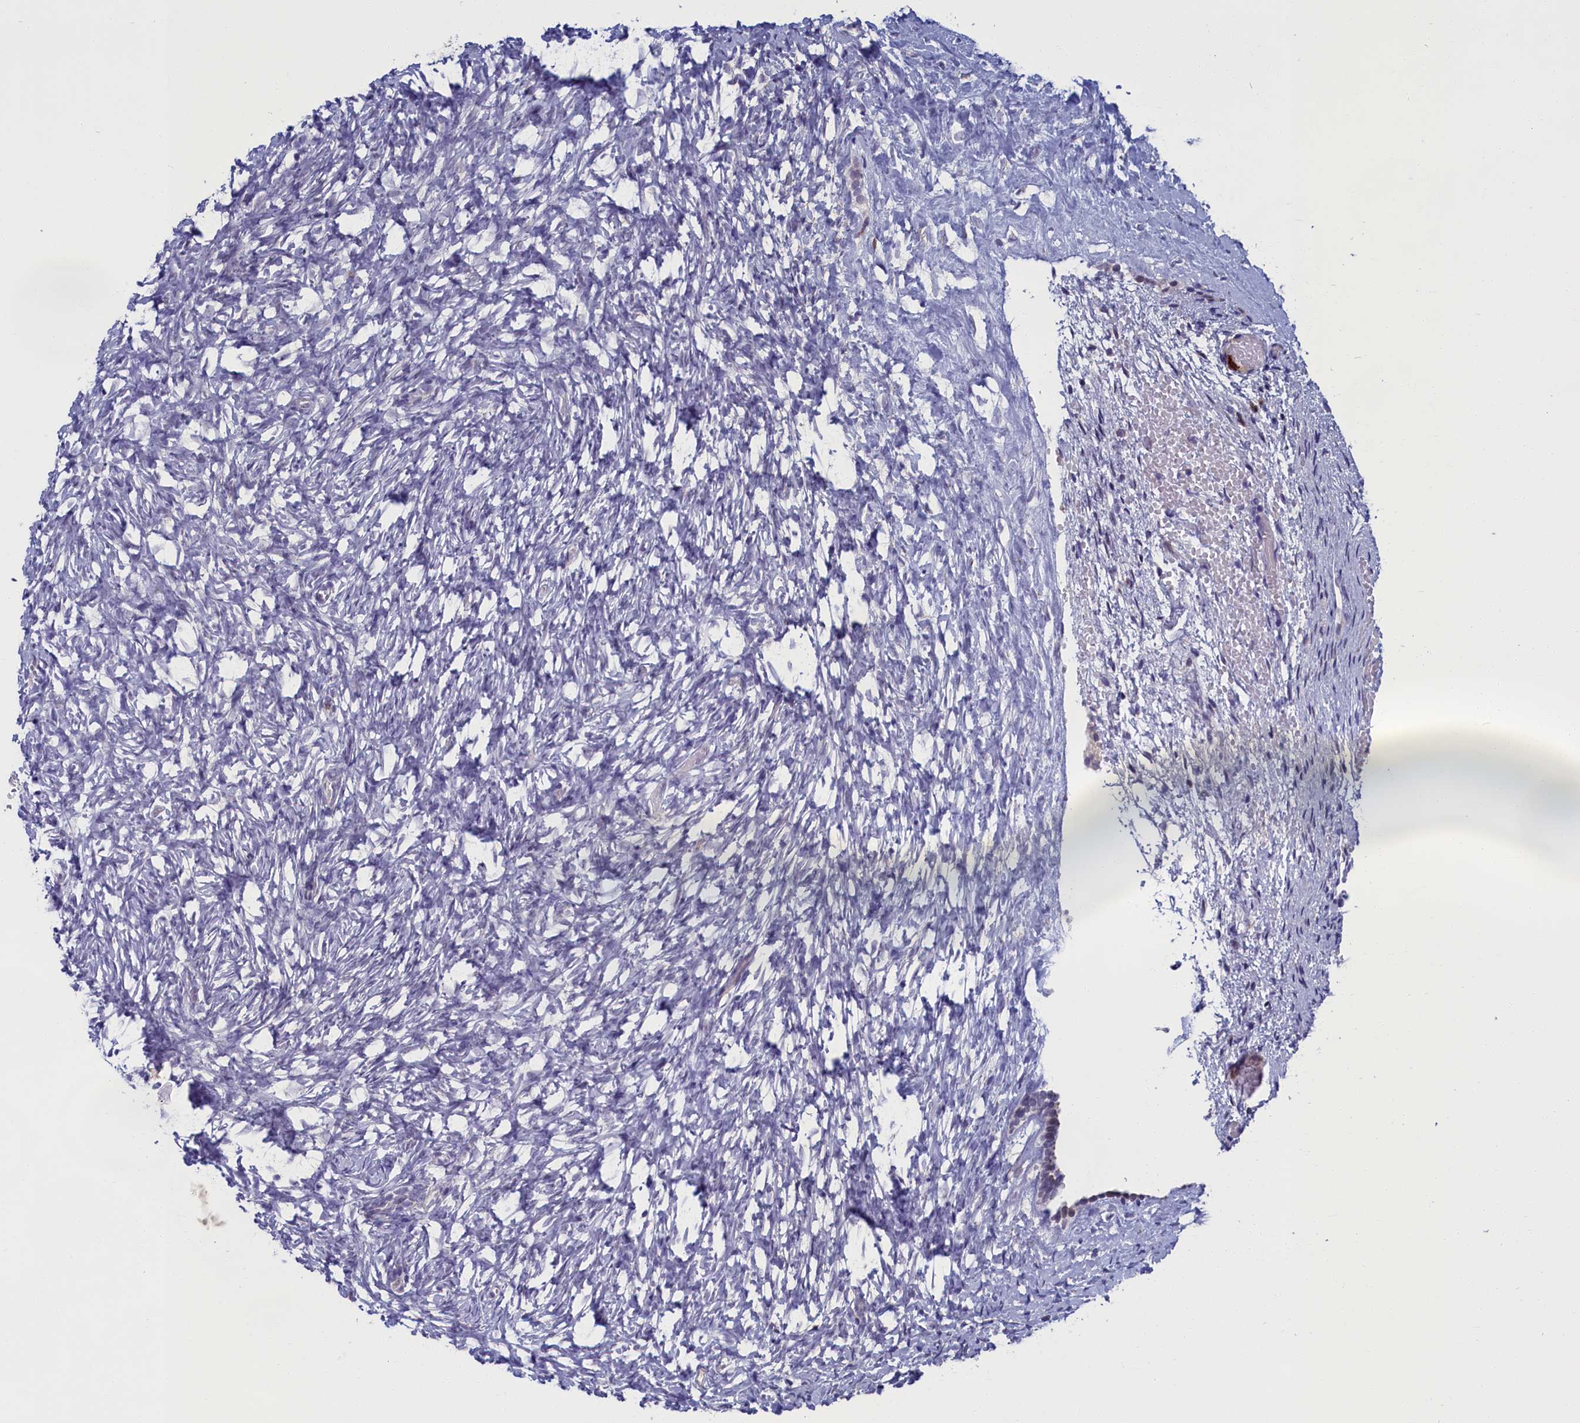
{"staining": {"intensity": "weak", "quantity": "<25%", "location": "cytoplasmic/membranous,nuclear"}, "tissue": "ovary", "cell_type": "Ovarian stroma cells", "image_type": "normal", "snomed": [{"axis": "morphology", "description": "Normal tissue, NOS"}, {"axis": "topography", "description": "Ovary"}], "caption": "Ovary stained for a protein using IHC reveals no staining ovarian stroma cells.", "gene": "LIG1", "patient": {"sex": "female", "age": 35}}